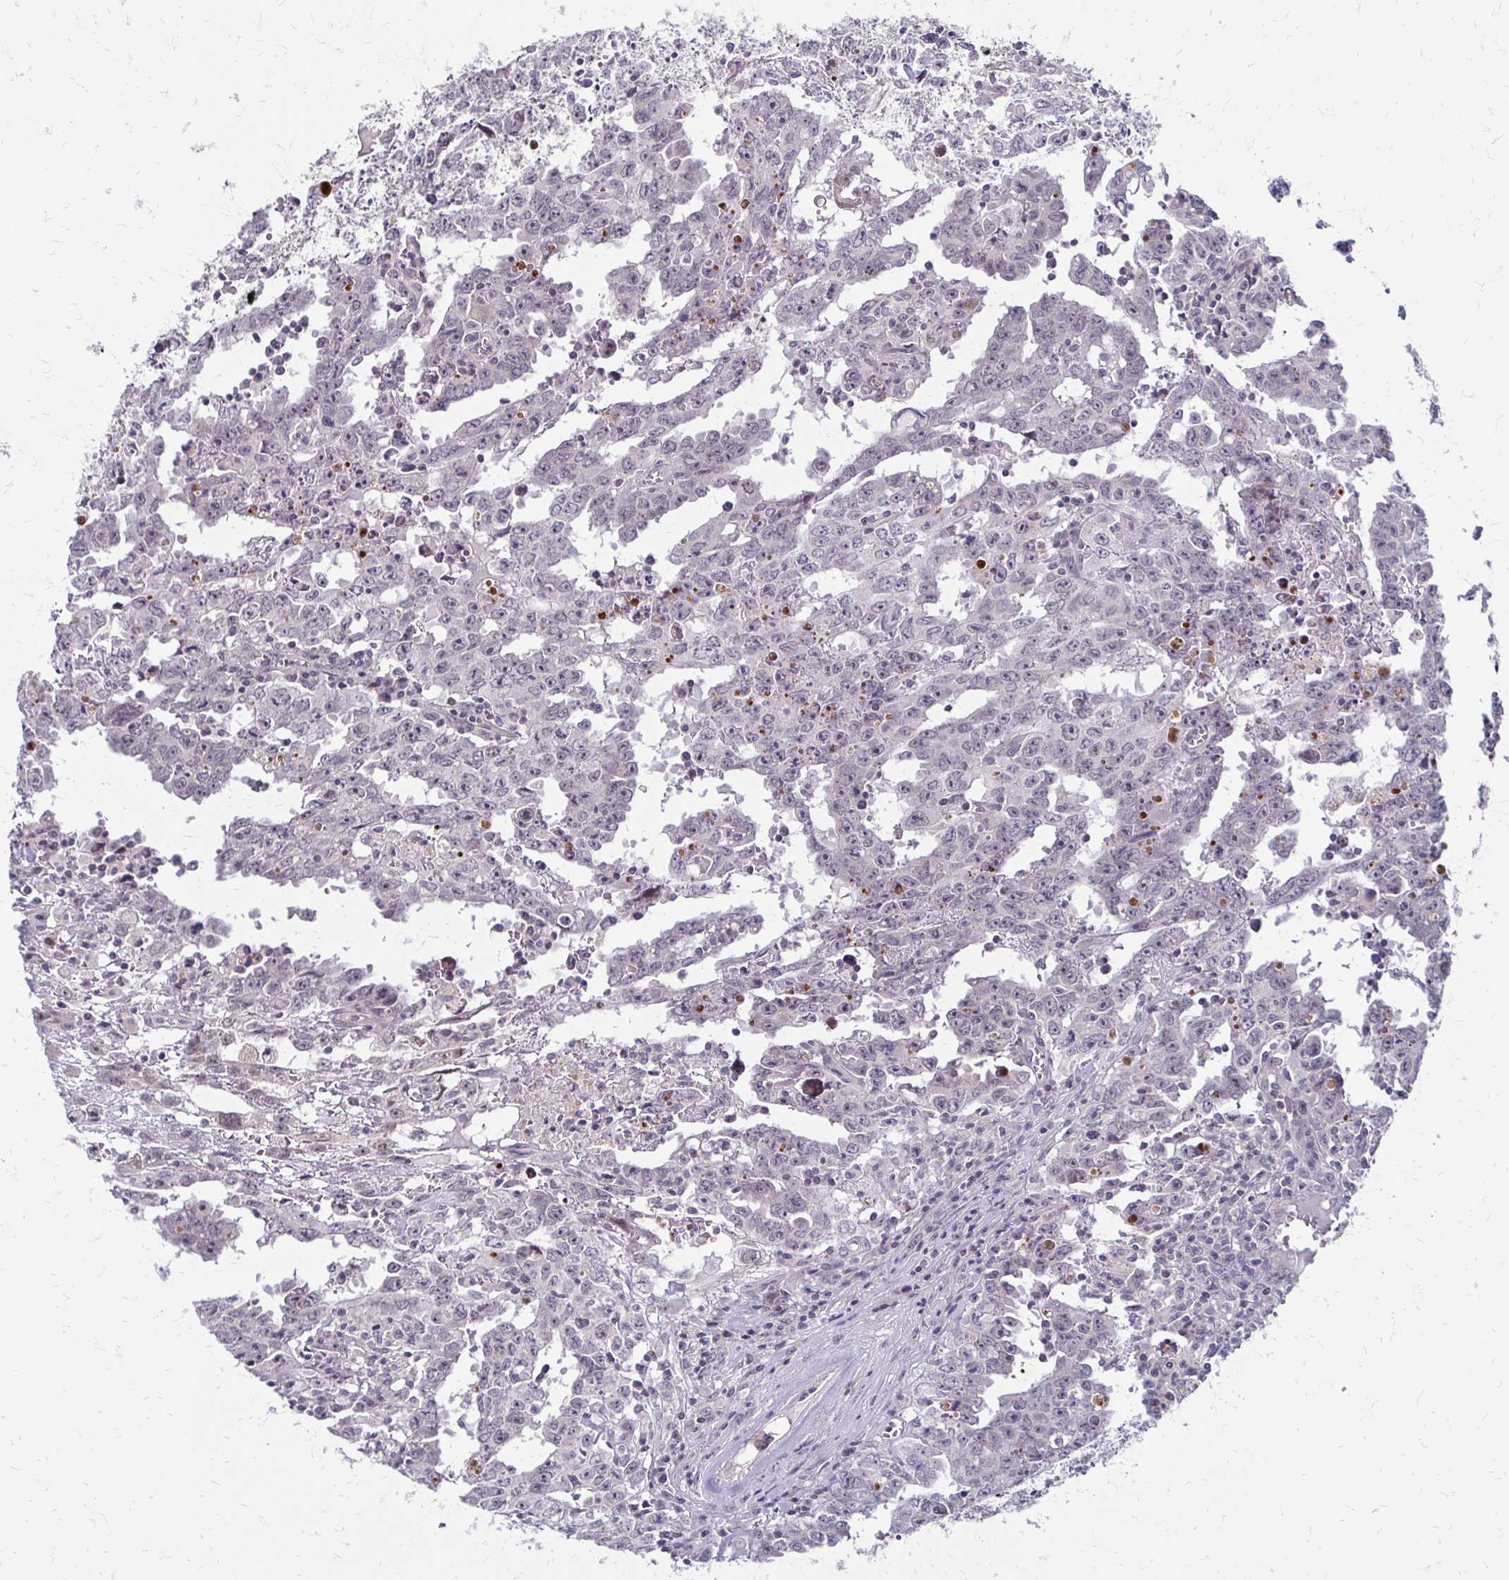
{"staining": {"intensity": "negative", "quantity": "none", "location": "none"}, "tissue": "testis cancer", "cell_type": "Tumor cells", "image_type": "cancer", "snomed": [{"axis": "morphology", "description": "Carcinoma, Embryonal, NOS"}, {"axis": "topography", "description": "Testis"}], "caption": "High magnification brightfield microscopy of testis embryonal carcinoma stained with DAB (3,3'-diaminobenzidine) (brown) and counterstained with hematoxylin (blue): tumor cells show no significant expression.", "gene": "TRIR", "patient": {"sex": "male", "age": 22}}